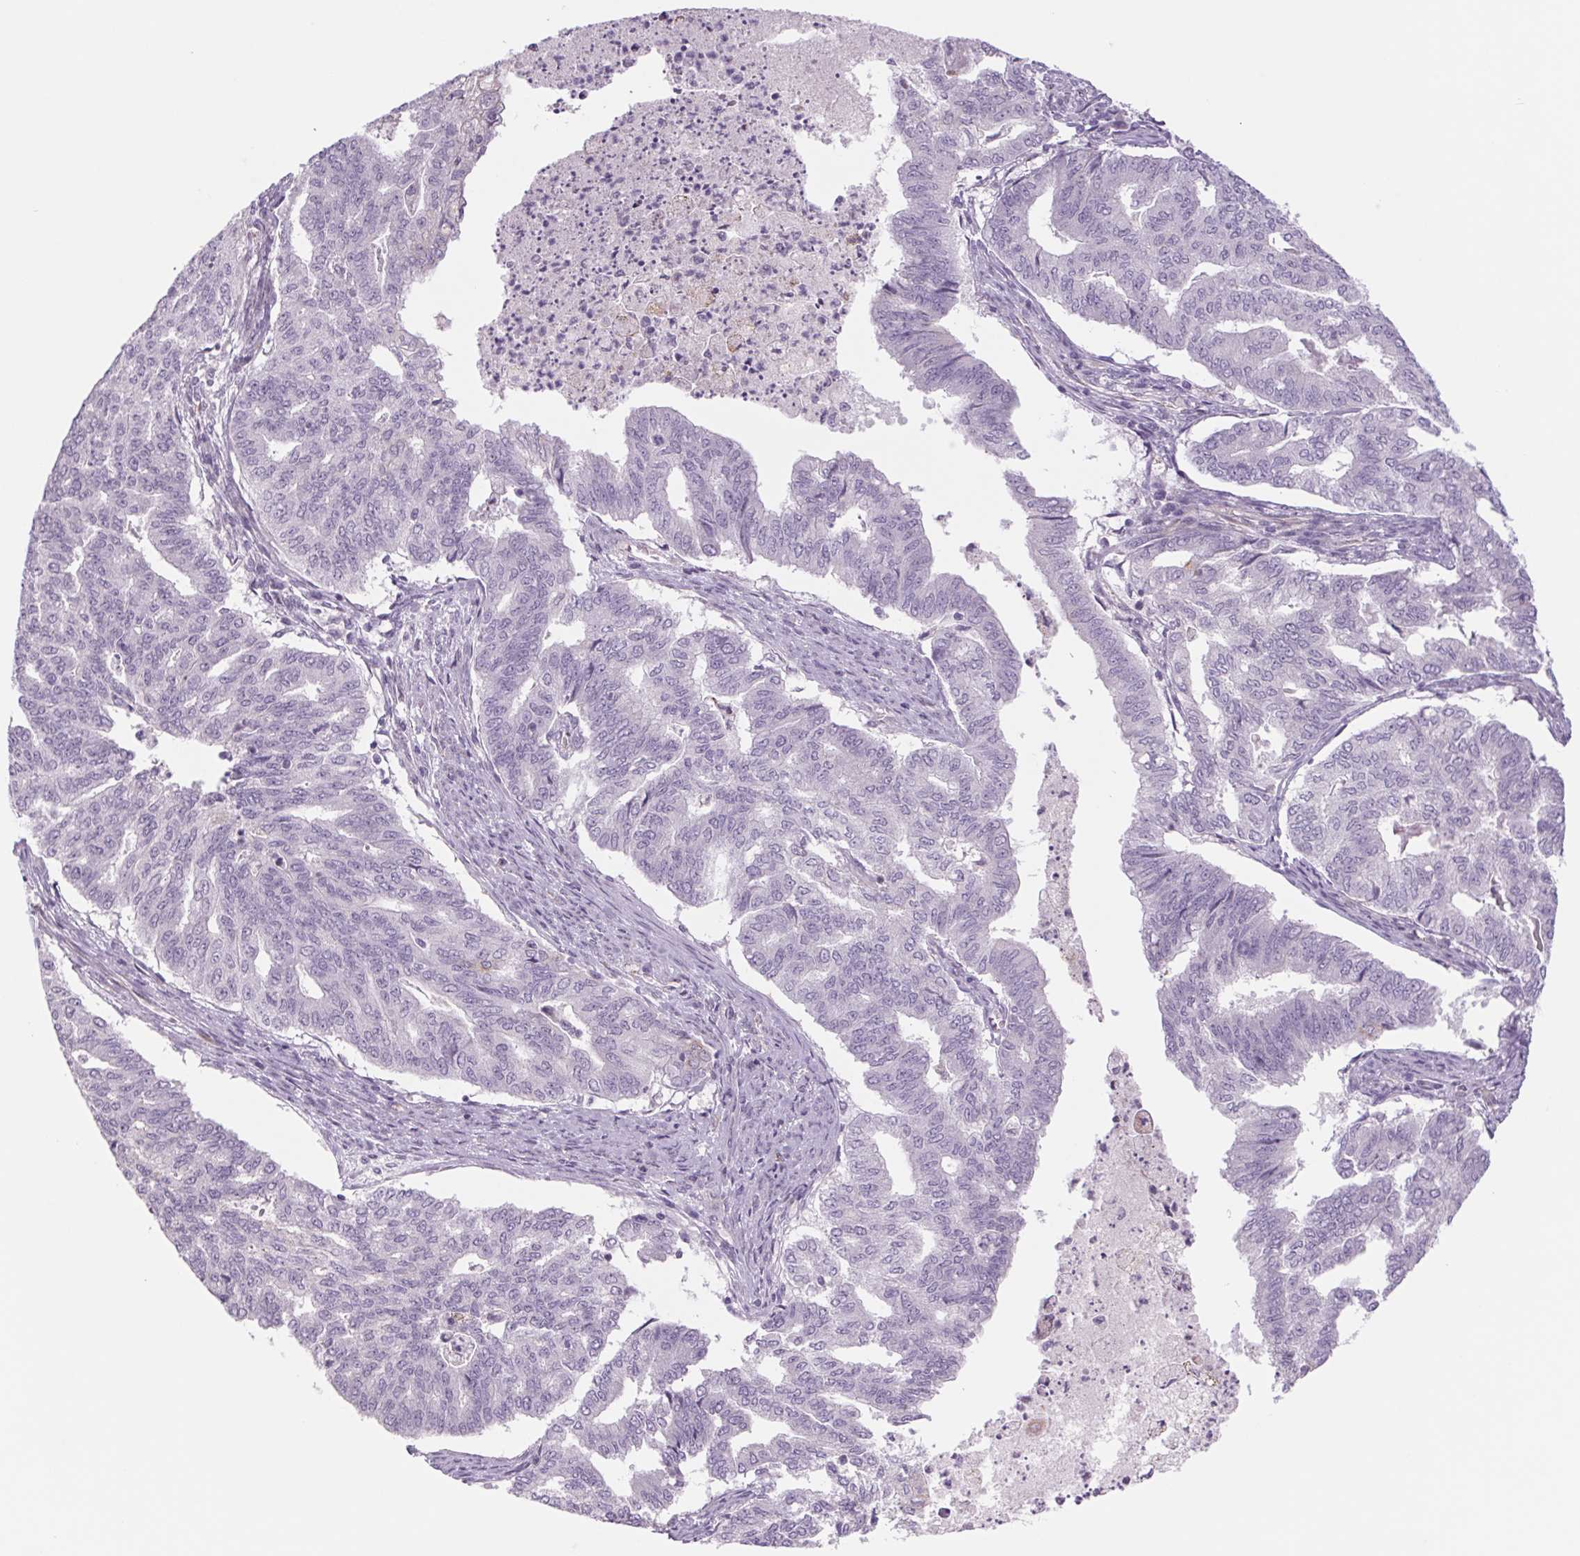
{"staining": {"intensity": "negative", "quantity": "none", "location": "none"}, "tissue": "endometrial cancer", "cell_type": "Tumor cells", "image_type": "cancer", "snomed": [{"axis": "morphology", "description": "Adenocarcinoma, NOS"}, {"axis": "topography", "description": "Endometrium"}], "caption": "An image of endometrial cancer (adenocarcinoma) stained for a protein shows no brown staining in tumor cells. Nuclei are stained in blue.", "gene": "MS4A13", "patient": {"sex": "female", "age": 79}}